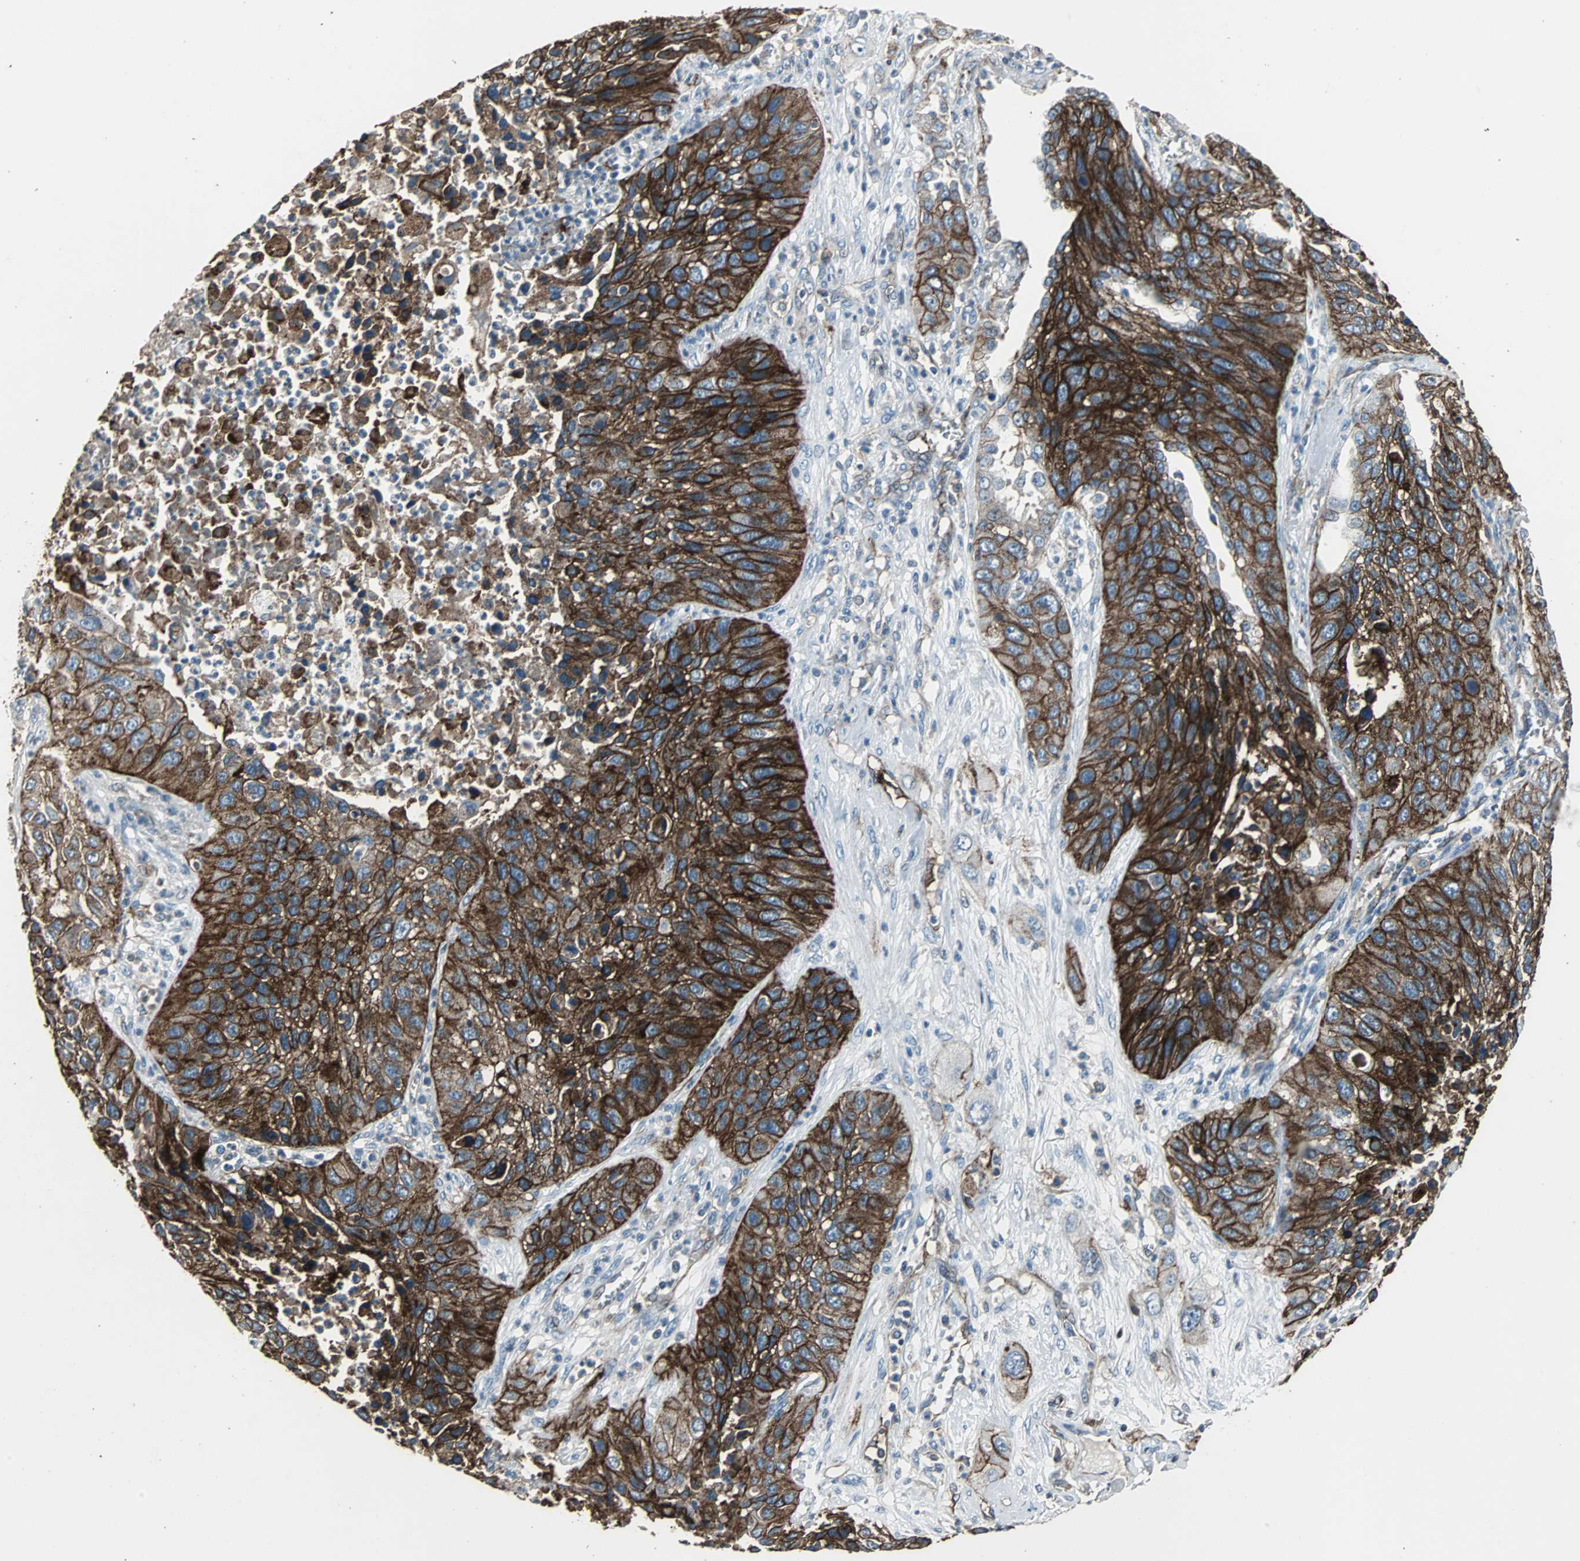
{"staining": {"intensity": "strong", "quantity": ">75%", "location": "cytoplasmic/membranous"}, "tissue": "lung cancer", "cell_type": "Tumor cells", "image_type": "cancer", "snomed": [{"axis": "morphology", "description": "Squamous cell carcinoma, NOS"}, {"axis": "topography", "description": "Lung"}], "caption": "Immunohistochemical staining of human lung cancer (squamous cell carcinoma) displays strong cytoplasmic/membranous protein expression in about >75% of tumor cells. The protein is shown in brown color, while the nuclei are stained blue.", "gene": "F11R", "patient": {"sex": "female", "age": 76}}